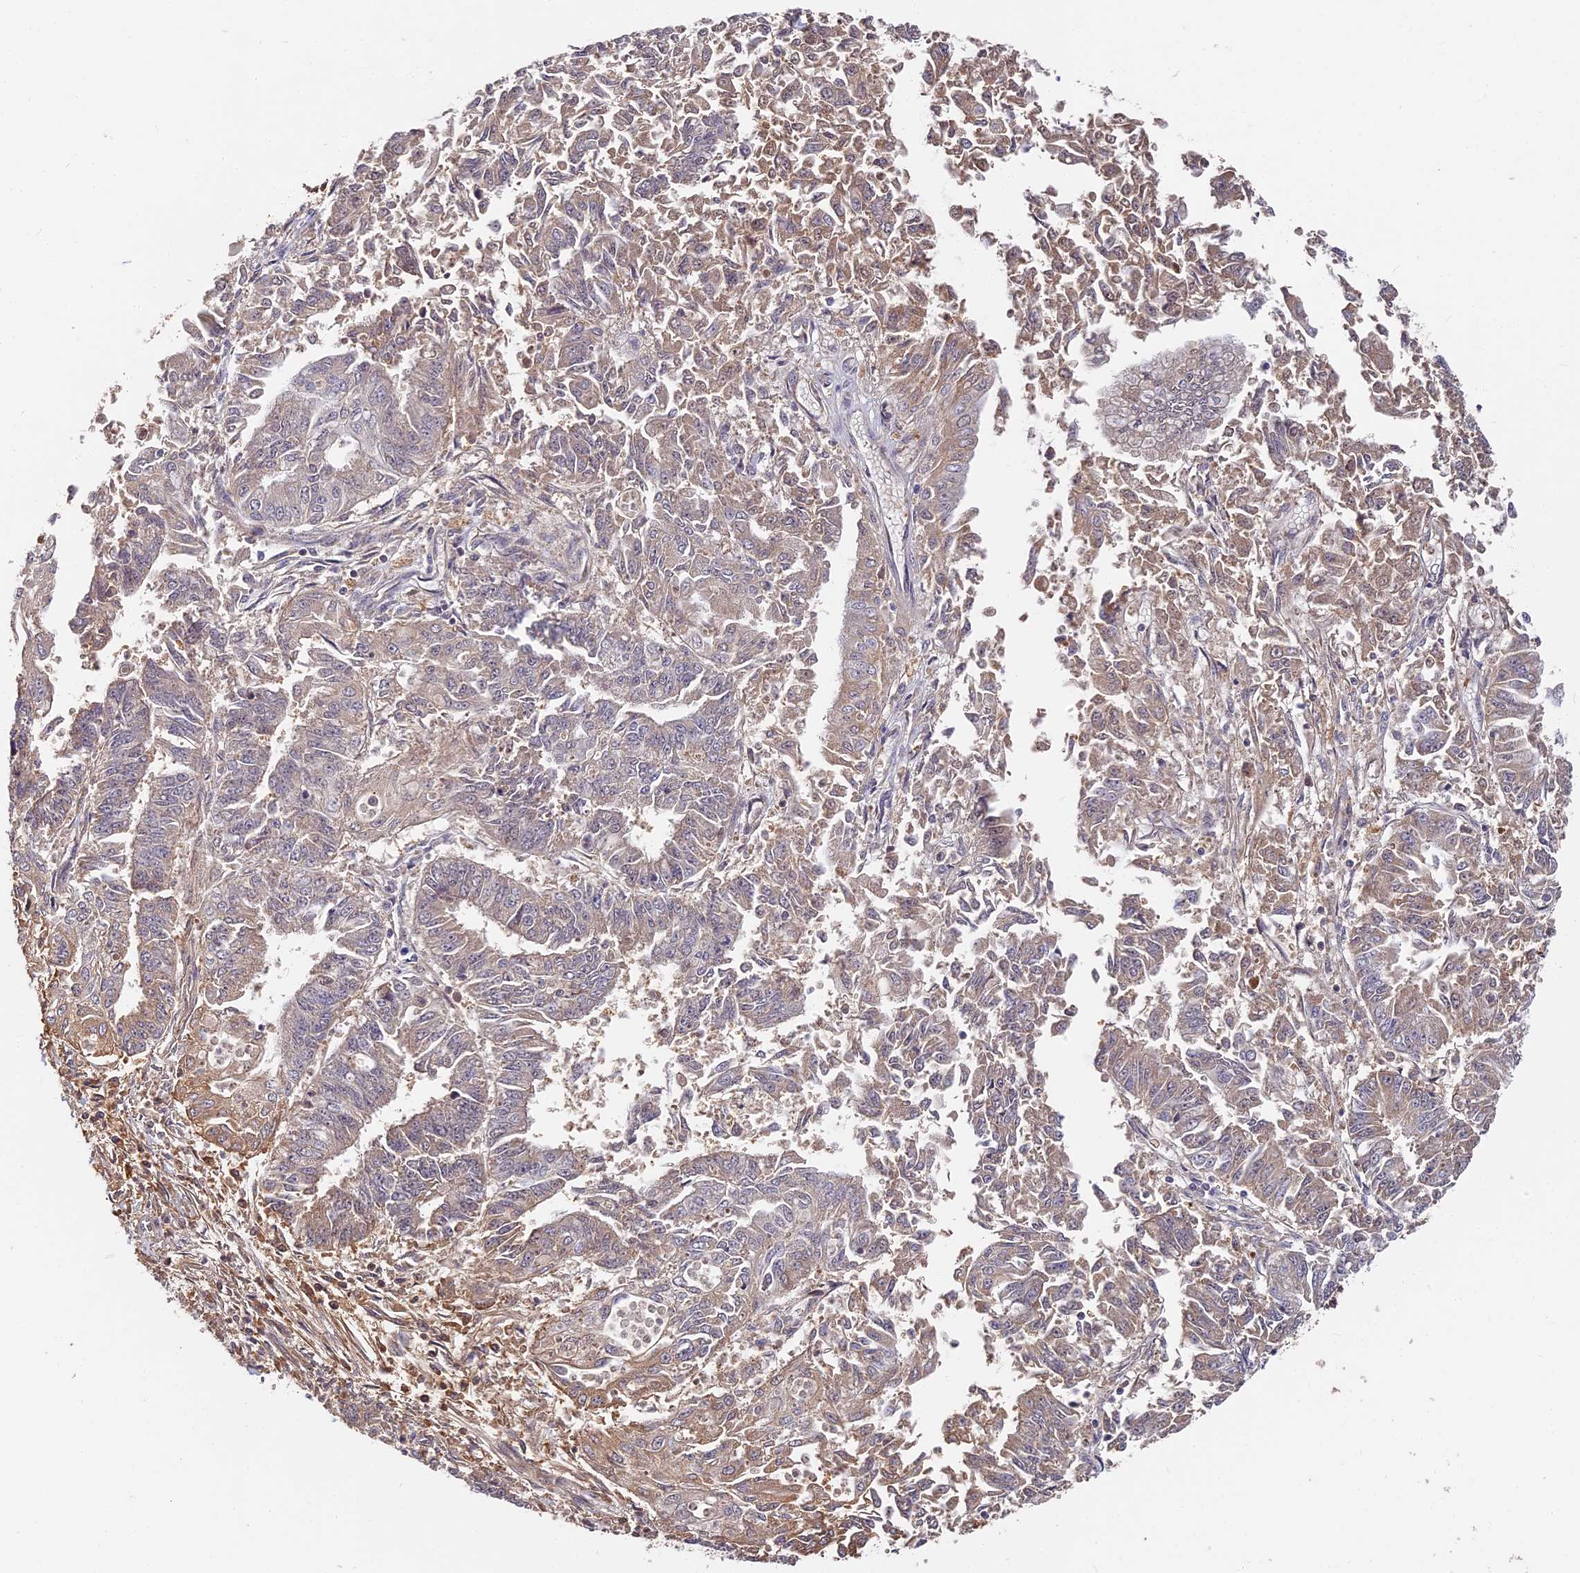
{"staining": {"intensity": "weak", "quantity": "25%-75%", "location": "cytoplasmic/membranous"}, "tissue": "endometrial cancer", "cell_type": "Tumor cells", "image_type": "cancer", "snomed": [{"axis": "morphology", "description": "Adenocarcinoma, NOS"}, {"axis": "topography", "description": "Endometrium"}], "caption": "Protein expression analysis of human adenocarcinoma (endometrial) reveals weak cytoplasmic/membranous staining in about 25%-75% of tumor cells.", "gene": "ITIH1", "patient": {"sex": "female", "age": 73}}